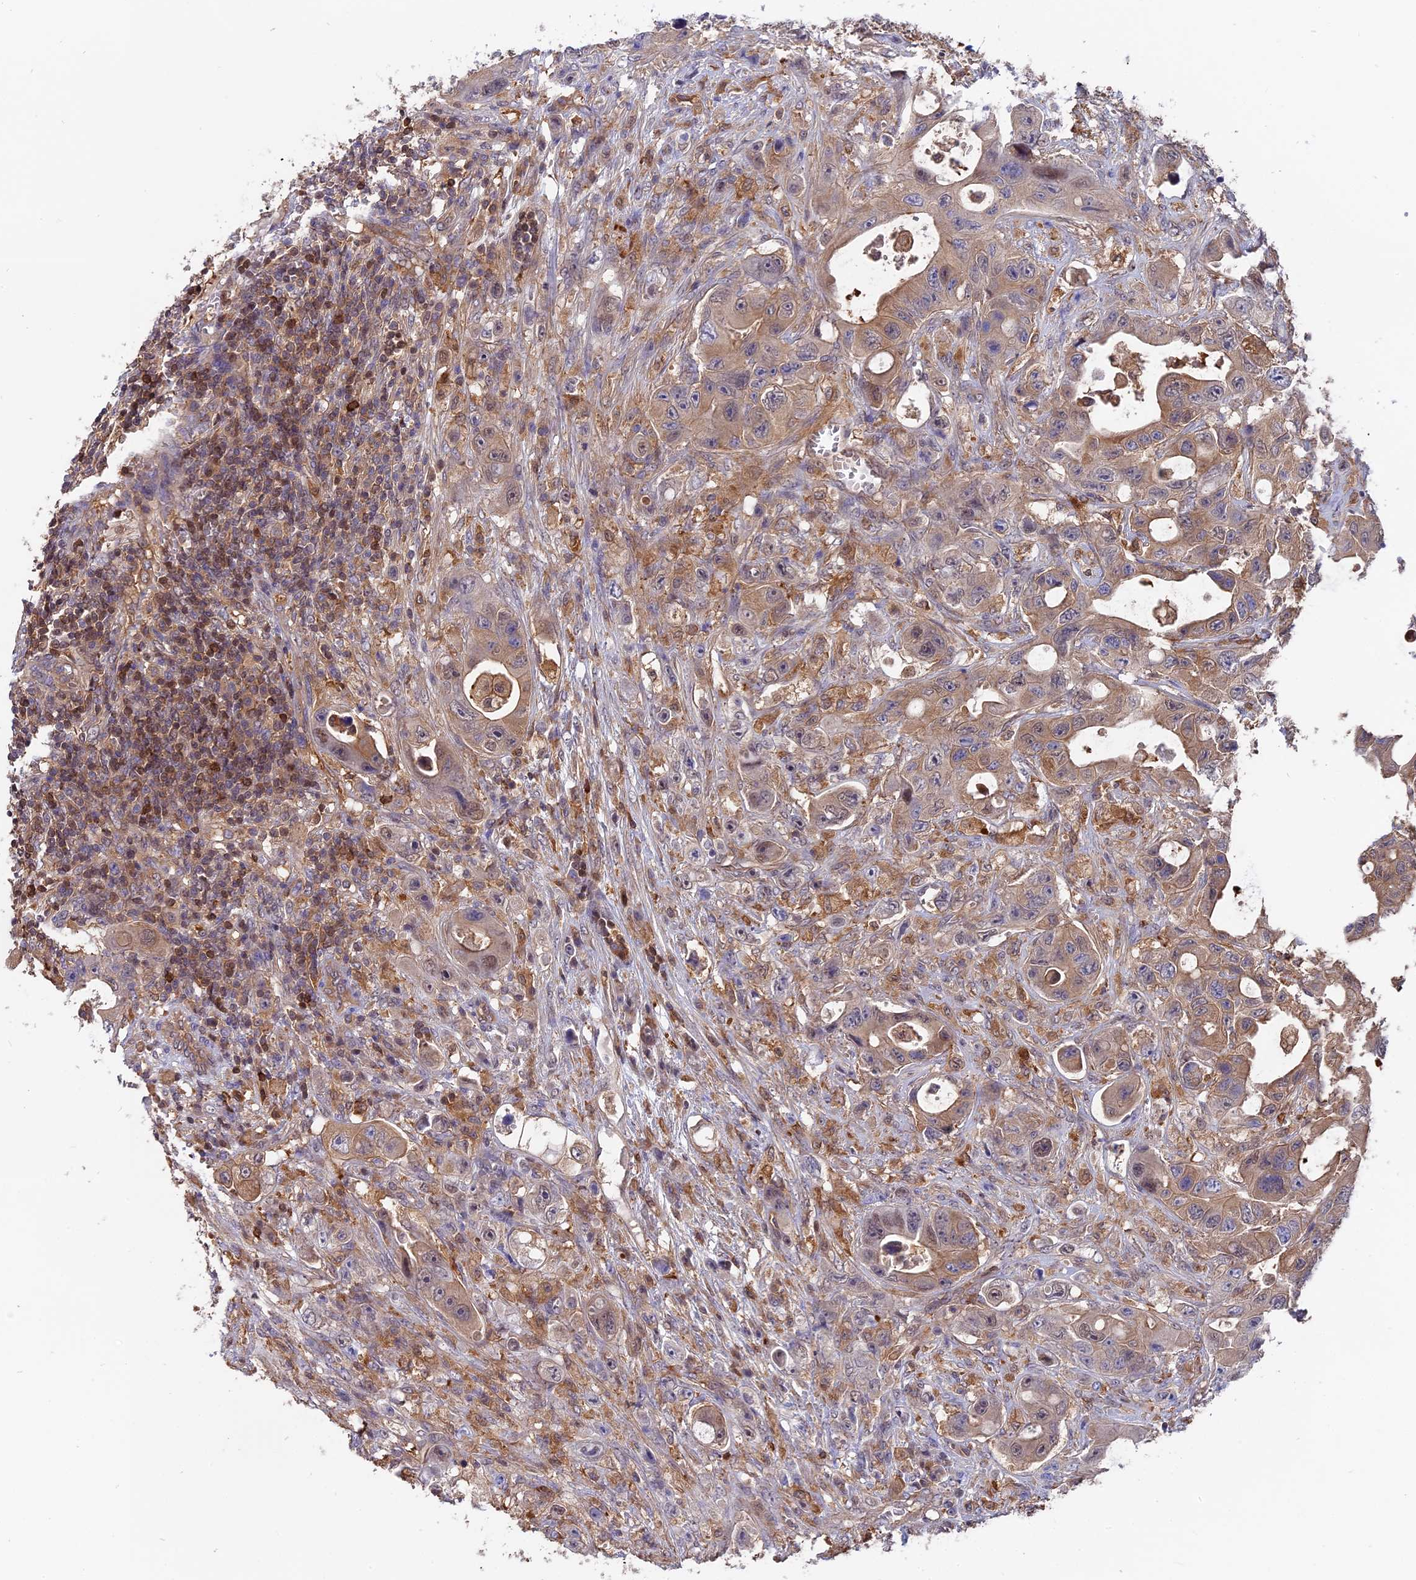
{"staining": {"intensity": "moderate", "quantity": ">75%", "location": "cytoplasmic/membranous"}, "tissue": "colorectal cancer", "cell_type": "Tumor cells", "image_type": "cancer", "snomed": [{"axis": "morphology", "description": "Adenocarcinoma, NOS"}, {"axis": "topography", "description": "Colon"}], "caption": "Protein expression analysis of colorectal cancer (adenocarcinoma) displays moderate cytoplasmic/membranous staining in about >75% of tumor cells.", "gene": "FAM118B", "patient": {"sex": "female", "age": 46}}